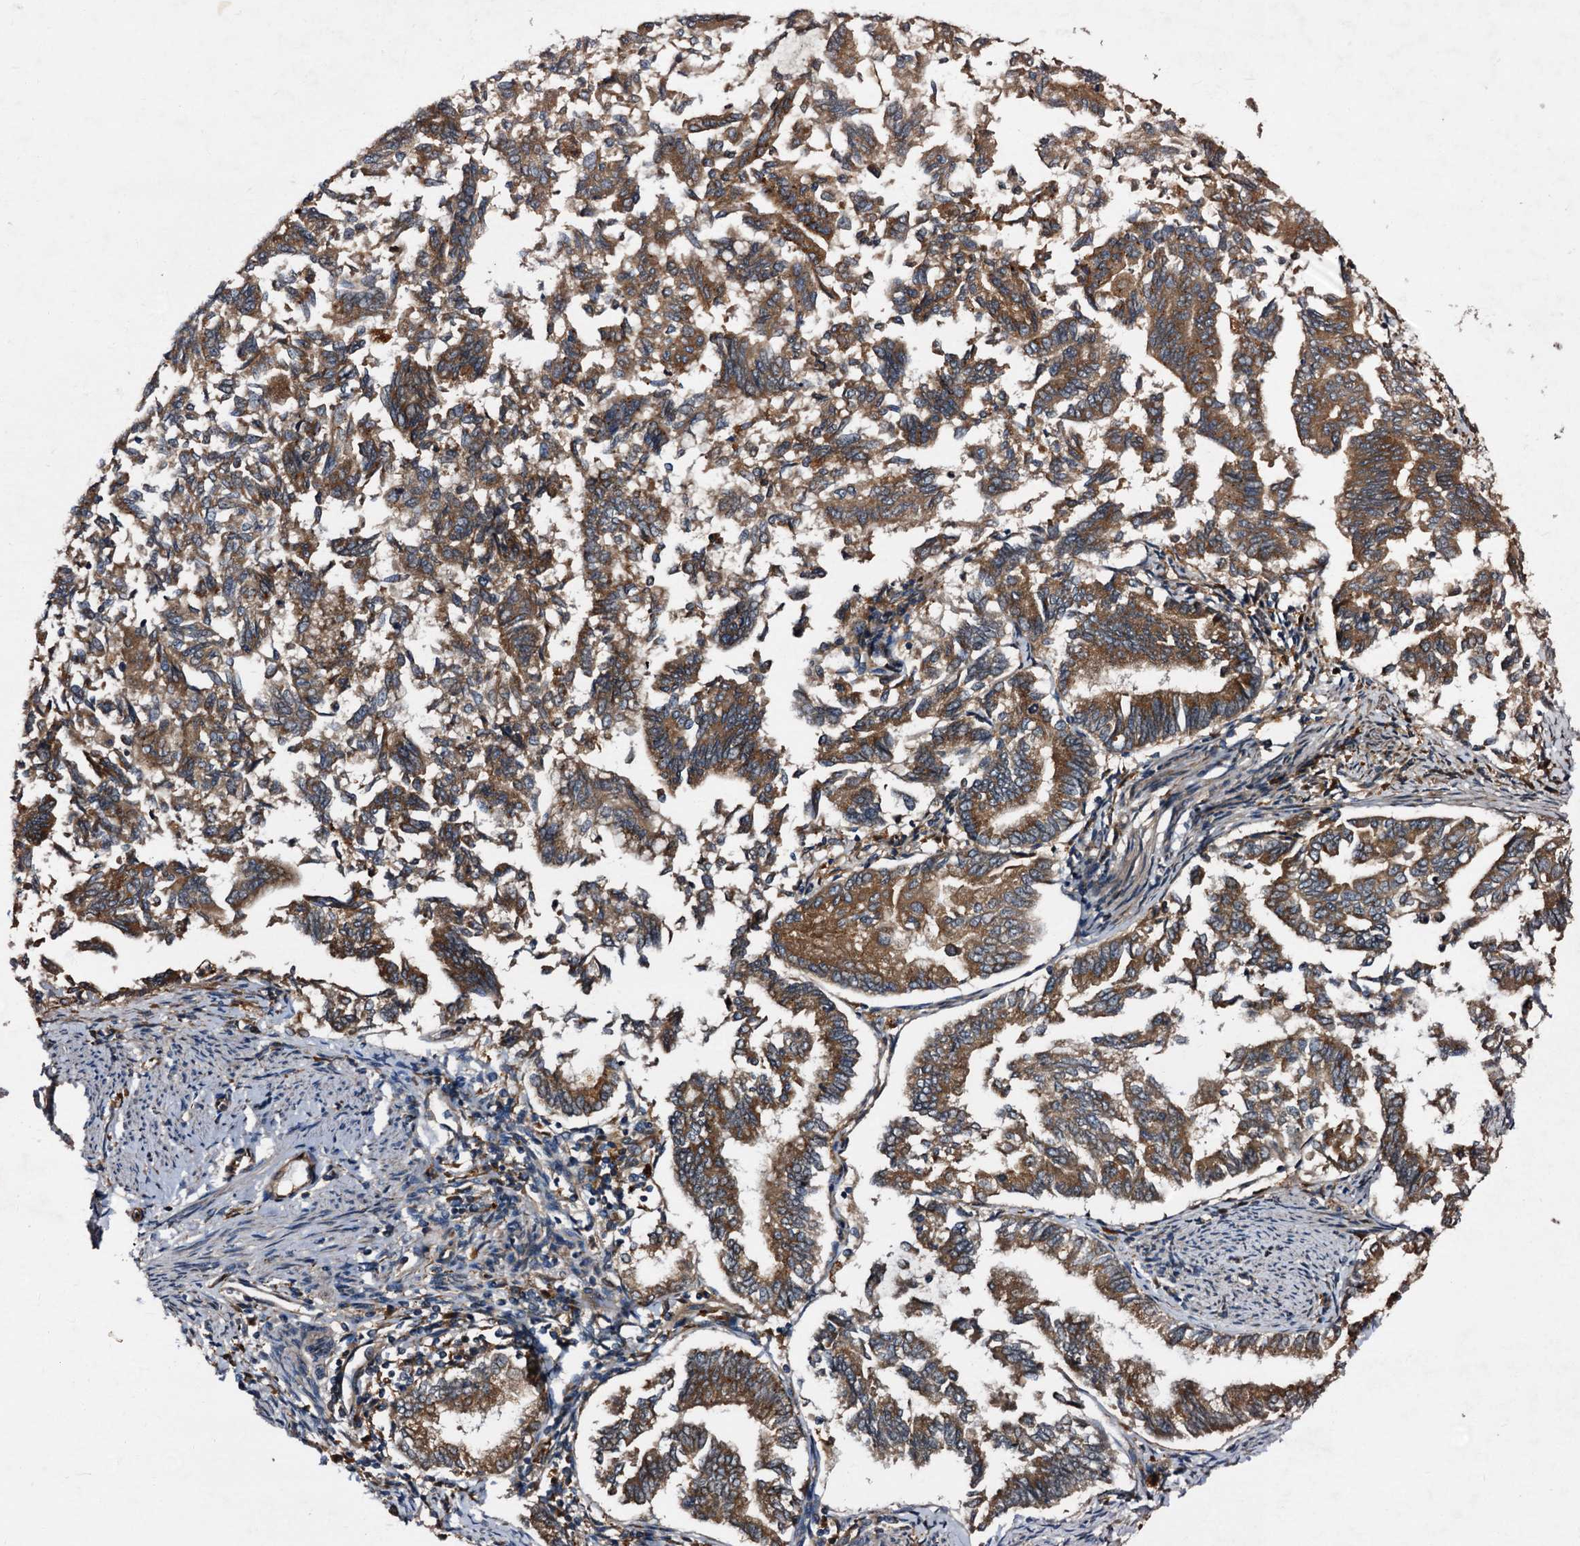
{"staining": {"intensity": "moderate", "quantity": ">75%", "location": "cytoplasmic/membranous"}, "tissue": "endometrial cancer", "cell_type": "Tumor cells", "image_type": "cancer", "snomed": [{"axis": "morphology", "description": "Adenocarcinoma, NOS"}, {"axis": "topography", "description": "Endometrium"}], "caption": "This image exhibits immunohistochemistry staining of endometrial cancer (adenocarcinoma), with medium moderate cytoplasmic/membranous expression in about >75% of tumor cells.", "gene": "PEX5", "patient": {"sex": "female", "age": 79}}